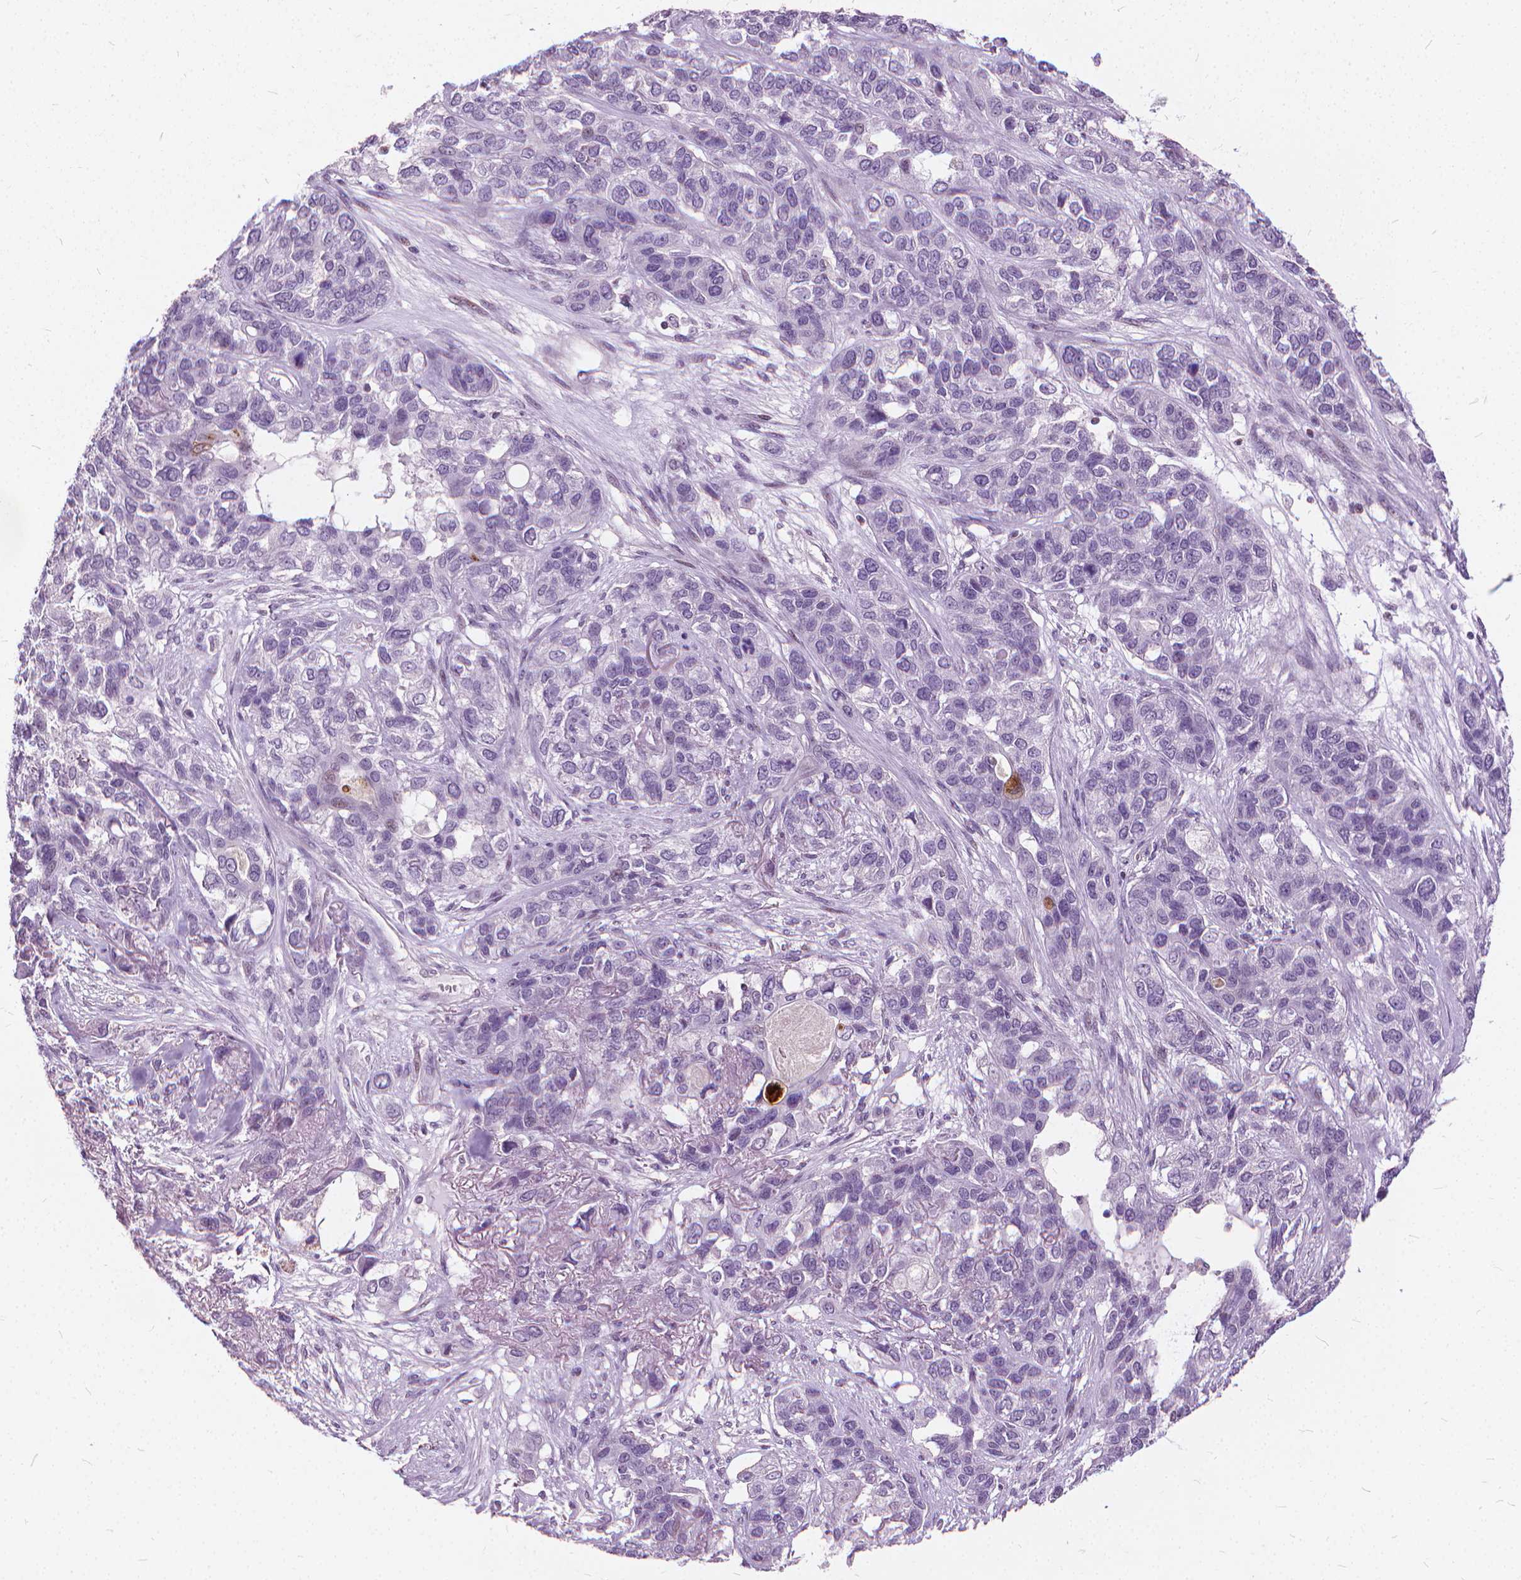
{"staining": {"intensity": "negative", "quantity": "none", "location": "none"}, "tissue": "lung cancer", "cell_type": "Tumor cells", "image_type": "cancer", "snomed": [{"axis": "morphology", "description": "Squamous cell carcinoma, NOS"}, {"axis": "topography", "description": "Lung"}], "caption": "Immunohistochemical staining of human squamous cell carcinoma (lung) exhibits no significant staining in tumor cells. (DAB IHC with hematoxylin counter stain).", "gene": "STAT5B", "patient": {"sex": "female", "age": 70}}